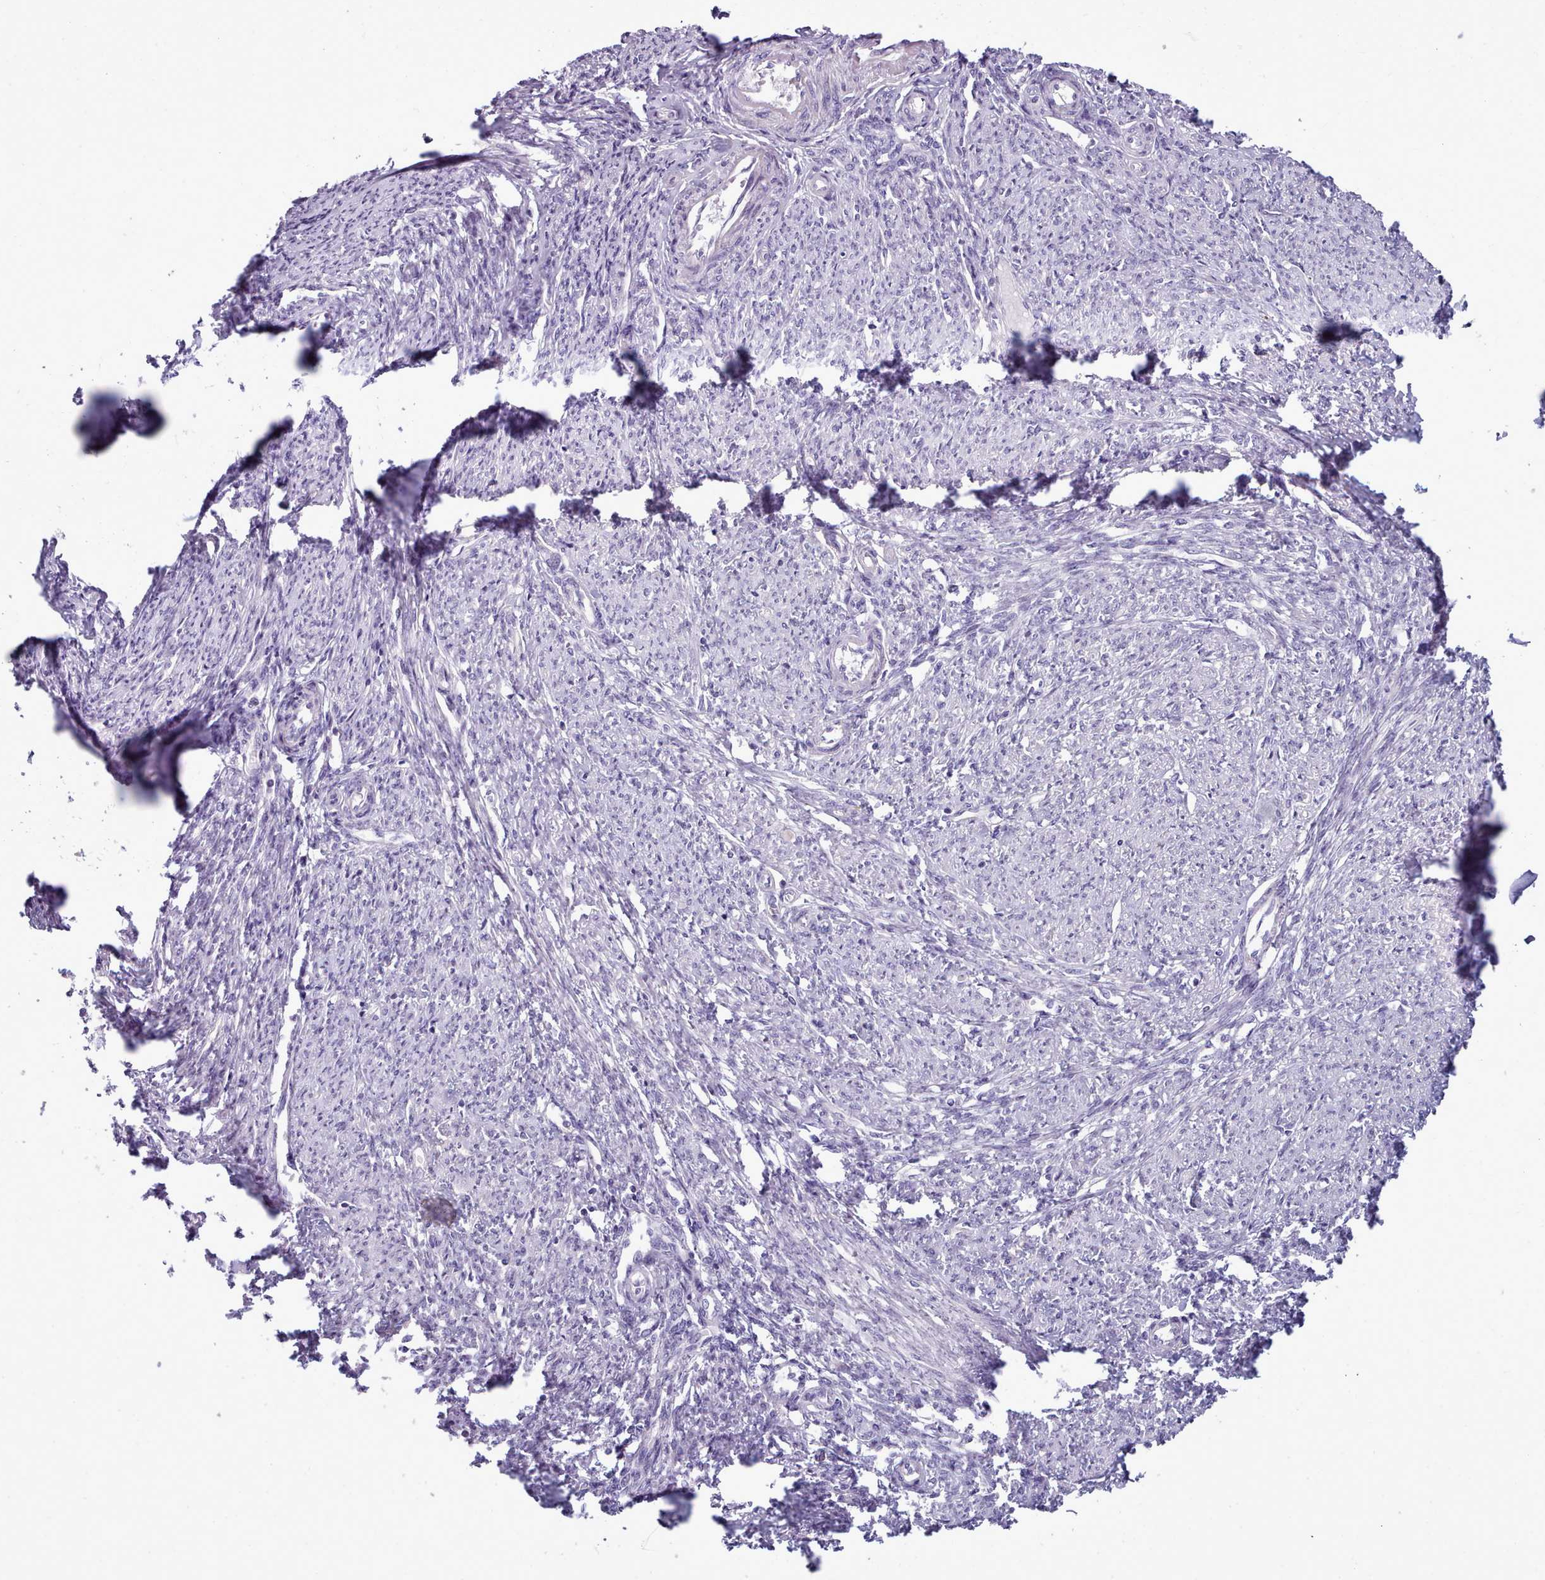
{"staining": {"intensity": "negative", "quantity": "none", "location": "none"}, "tissue": "smooth muscle", "cell_type": "Smooth muscle cells", "image_type": "normal", "snomed": [{"axis": "morphology", "description": "Normal tissue, NOS"}, {"axis": "topography", "description": "Smooth muscle"}, {"axis": "topography", "description": "Uterus"}], "caption": "IHC of normal smooth muscle exhibits no positivity in smooth muscle cells.", "gene": "MYRFL", "patient": {"sex": "female", "age": 59}}